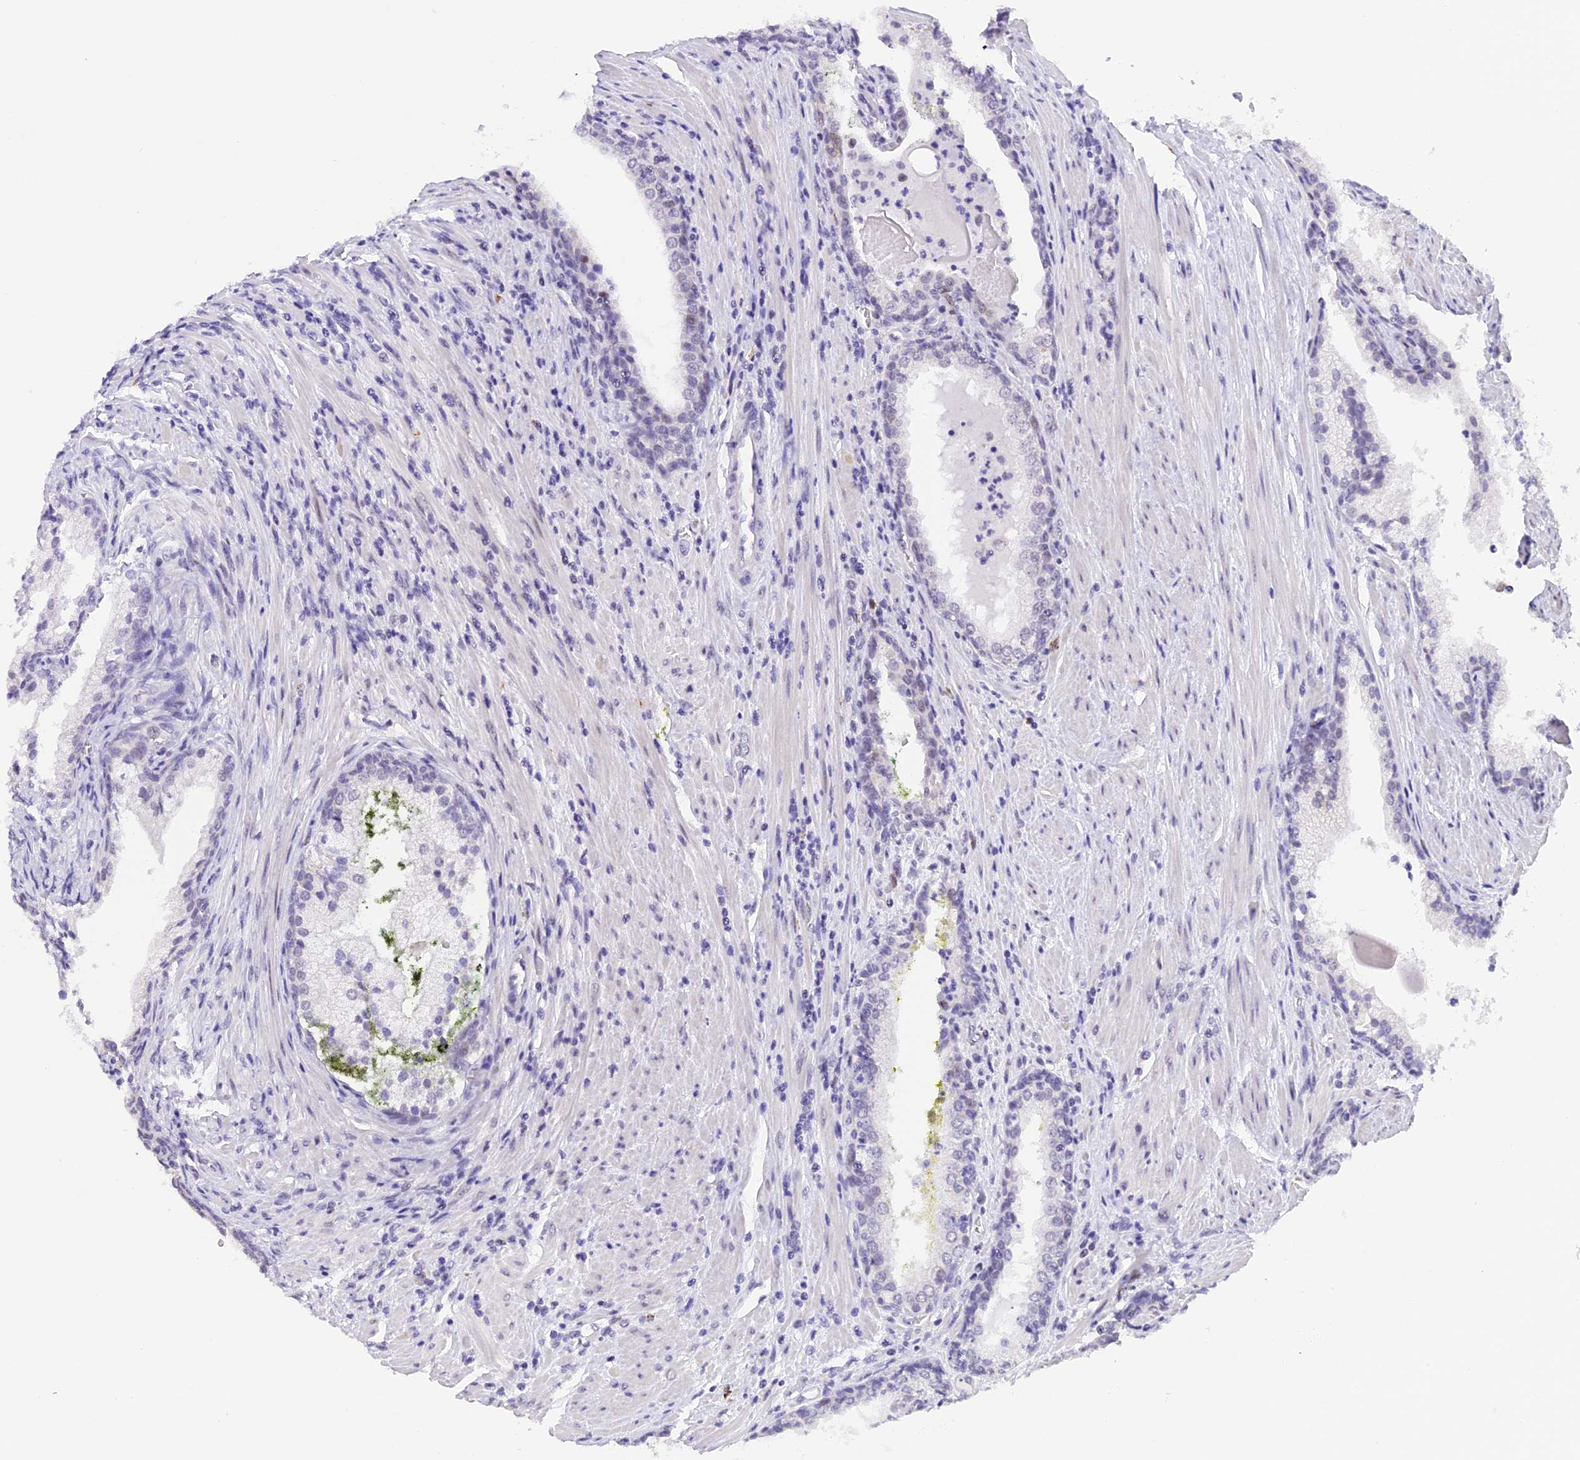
{"staining": {"intensity": "negative", "quantity": "none", "location": "none"}, "tissue": "prostate cancer", "cell_type": "Tumor cells", "image_type": "cancer", "snomed": [{"axis": "morphology", "description": "Adenocarcinoma, Low grade"}, {"axis": "topography", "description": "Prostate"}], "caption": "A micrograph of prostate adenocarcinoma (low-grade) stained for a protein displays no brown staining in tumor cells. Nuclei are stained in blue.", "gene": "AHSP", "patient": {"sex": "male", "age": 54}}